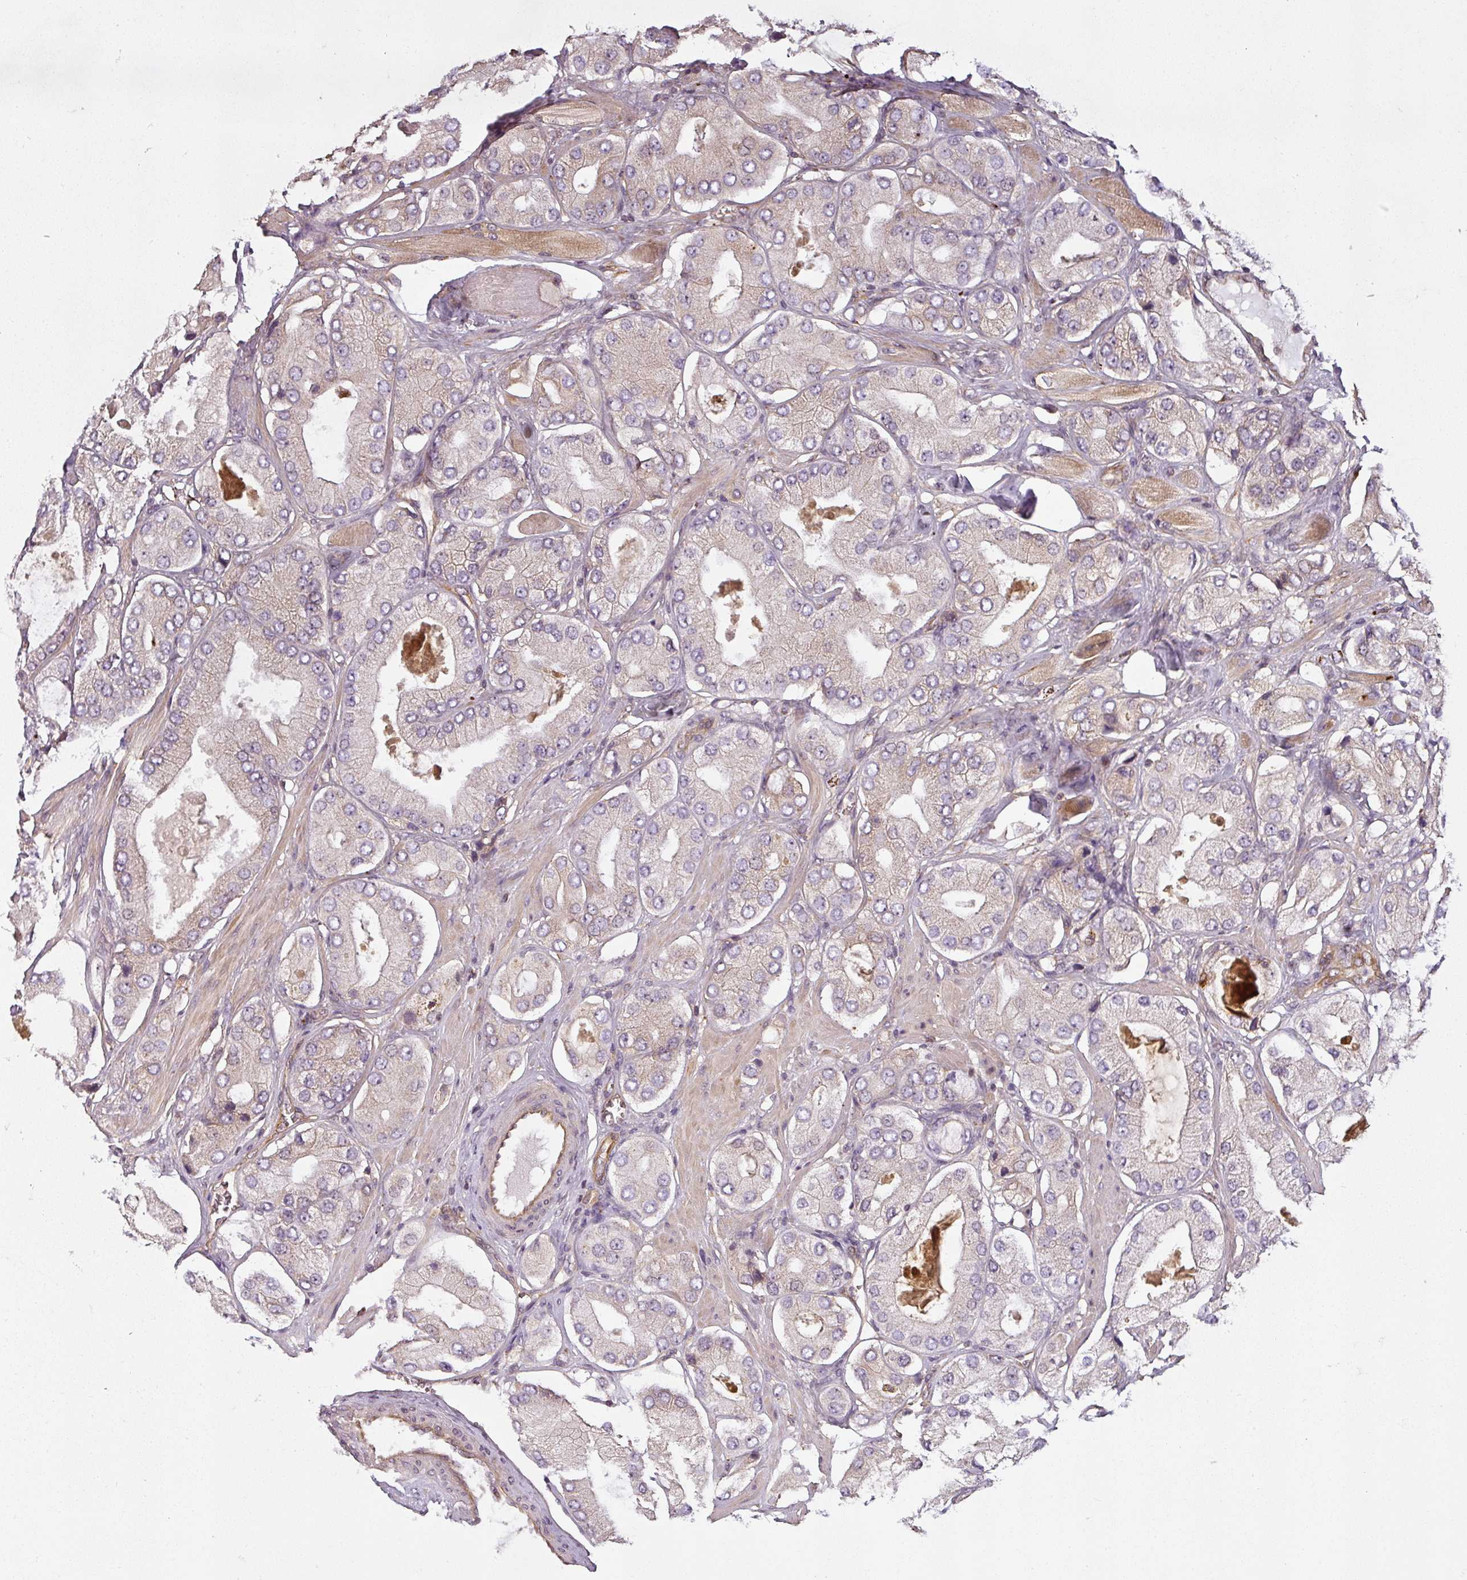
{"staining": {"intensity": "negative", "quantity": "none", "location": "none"}, "tissue": "prostate cancer", "cell_type": "Tumor cells", "image_type": "cancer", "snomed": [{"axis": "morphology", "description": "Adenocarcinoma, Low grade"}, {"axis": "topography", "description": "Prostate"}], "caption": "Tumor cells show no significant positivity in prostate low-grade adenocarcinoma.", "gene": "DIMT1", "patient": {"sex": "male", "age": 42}}